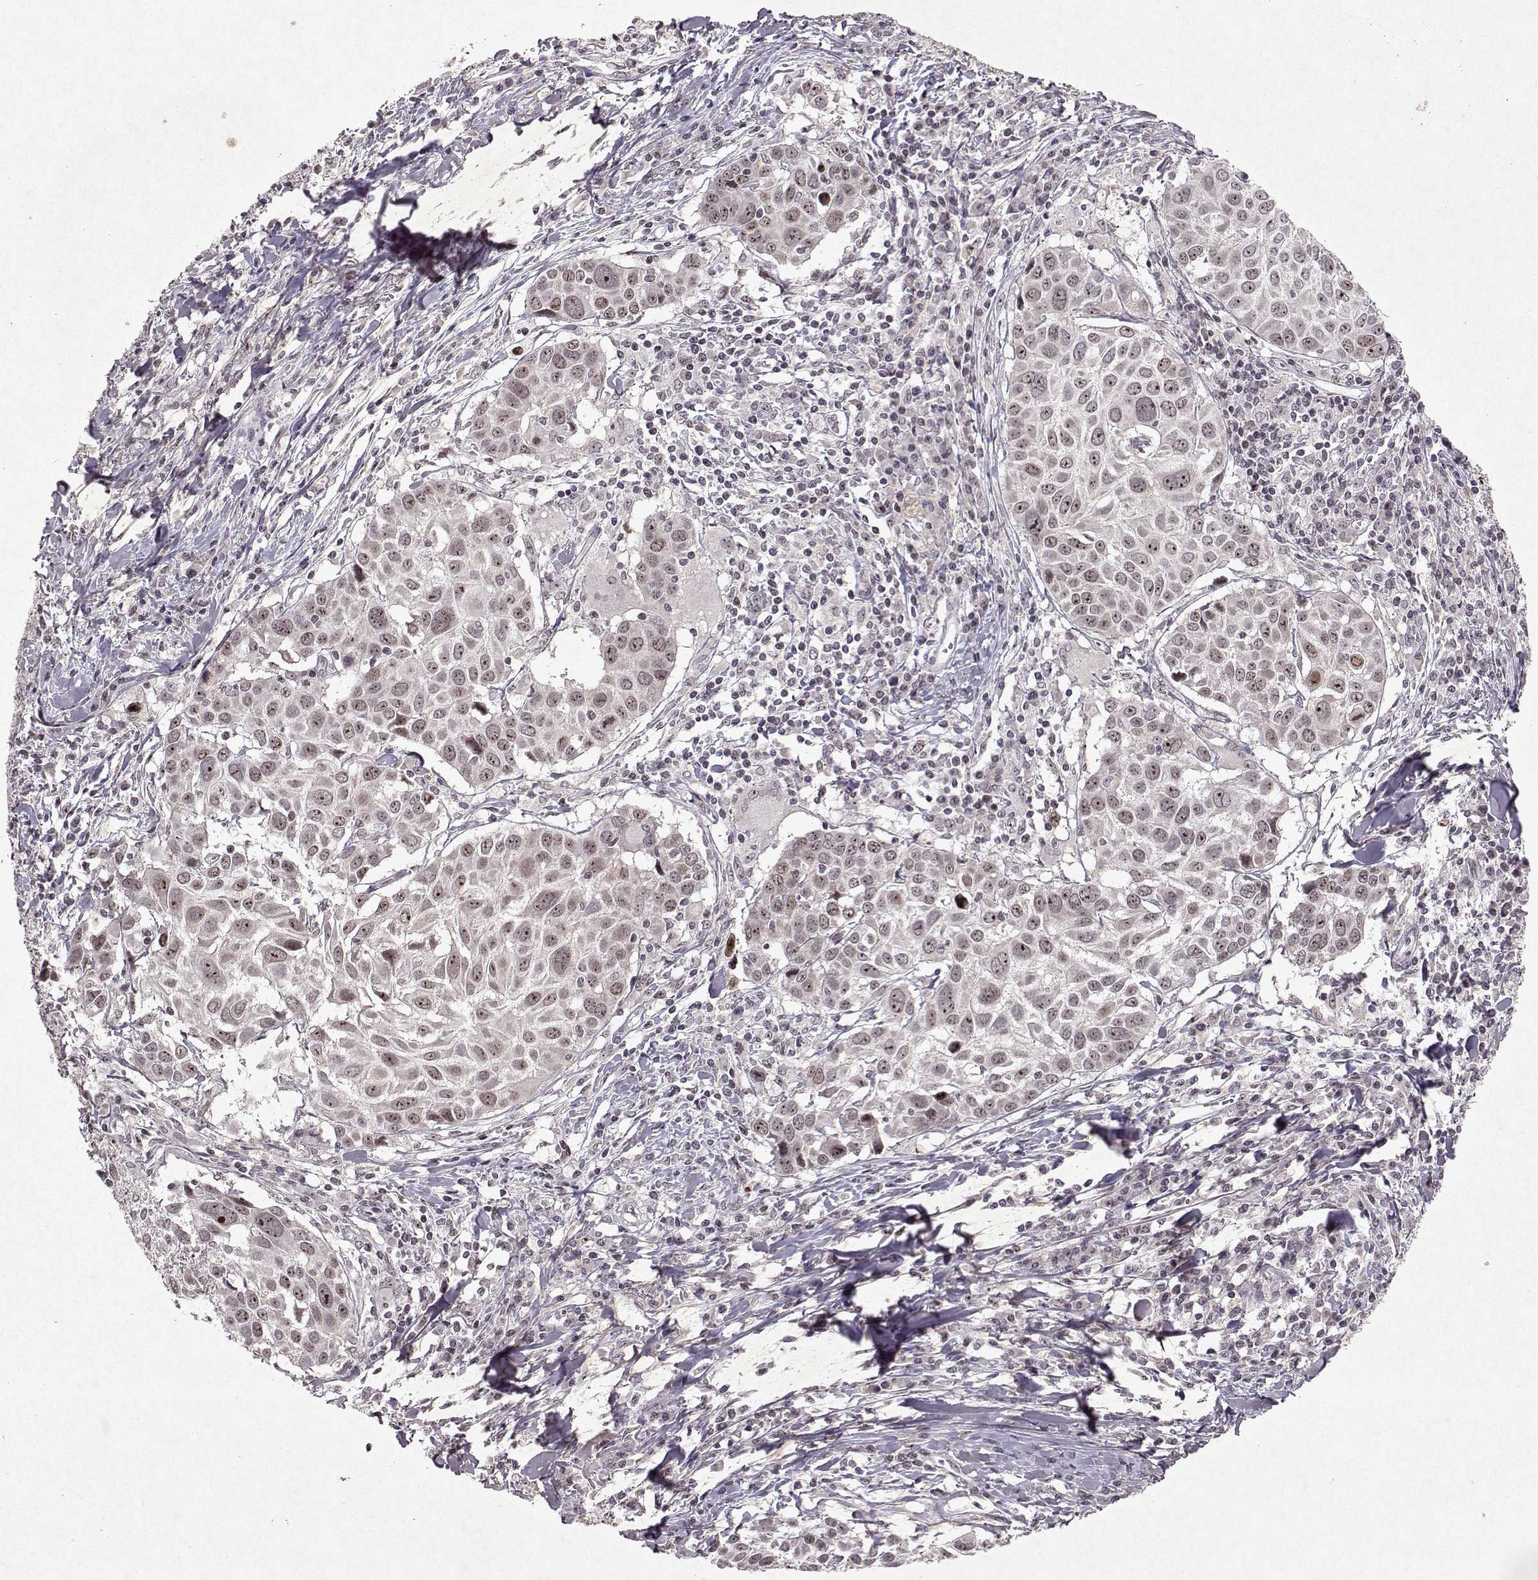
{"staining": {"intensity": "moderate", "quantity": "<25%", "location": "nuclear"}, "tissue": "lung cancer", "cell_type": "Tumor cells", "image_type": "cancer", "snomed": [{"axis": "morphology", "description": "Squamous cell carcinoma, NOS"}, {"axis": "topography", "description": "Lung"}], "caption": "IHC of lung cancer demonstrates low levels of moderate nuclear positivity in approximately <25% of tumor cells. Using DAB (brown) and hematoxylin (blue) stains, captured at high magnification using brightfield microscopy.", "gene": "DDX56", "patient": {"sex": "male", "age": 57}}